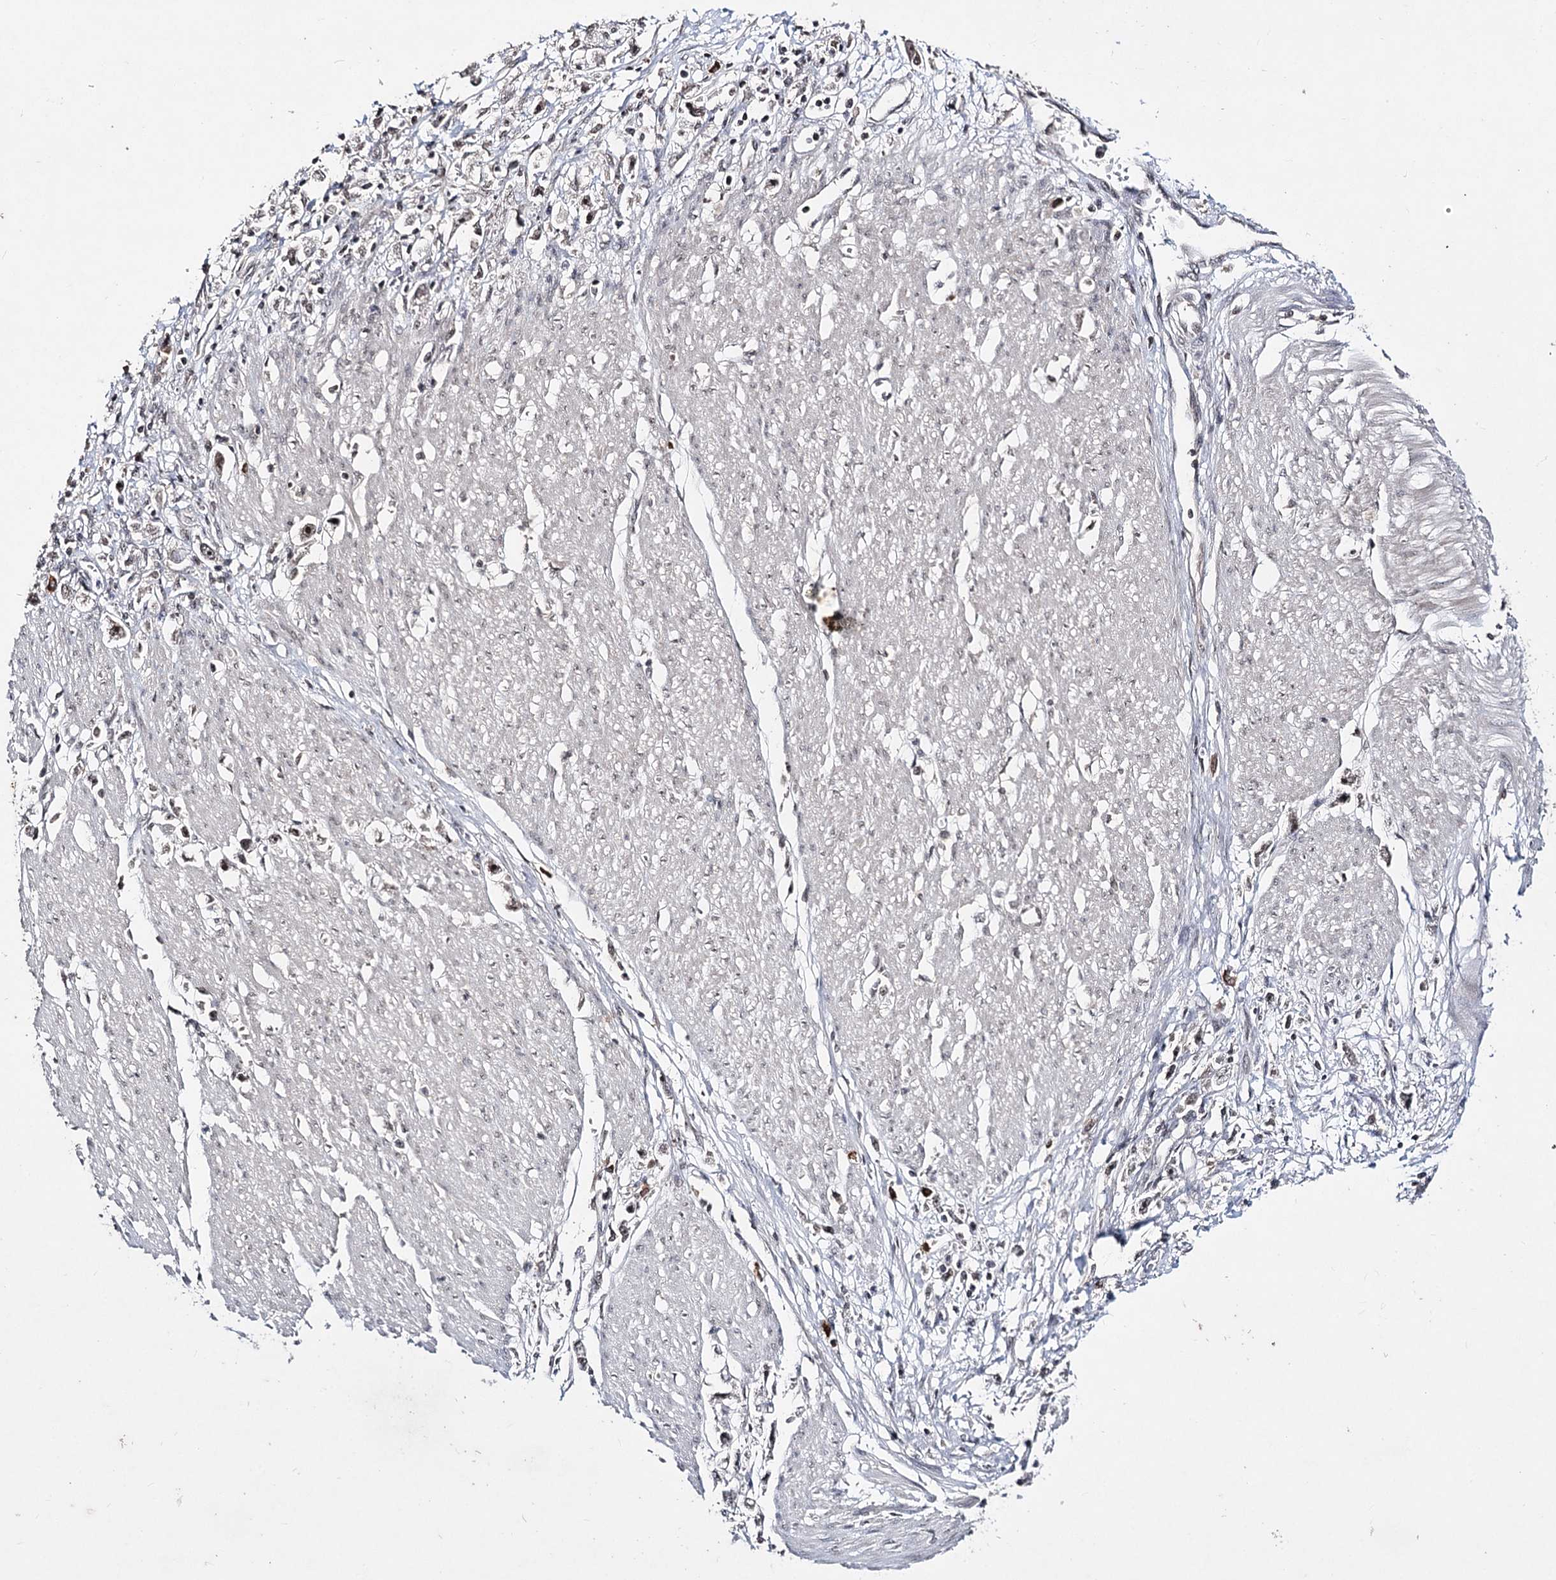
{"staining": {"intensity": "weak", "quantity": "25%-75%", "location": "nuclear"}, "tissue": "stomach cancer", "cell_type": "Tumor cells", "image_type": "cancer", "snomed": [{"axis": "morphology", "description": "Adenocarcinoma, NOS"}, {"axis": "topography", "description": "Stomach"}], "caption": "There is low levels of weak nuclear staining in tumor cells of stomach cancer, as demonstrated by immunohistochemical staining (brown color).", "gene": "VGLL4", "patient": {"sex": "female", "age": 59}}